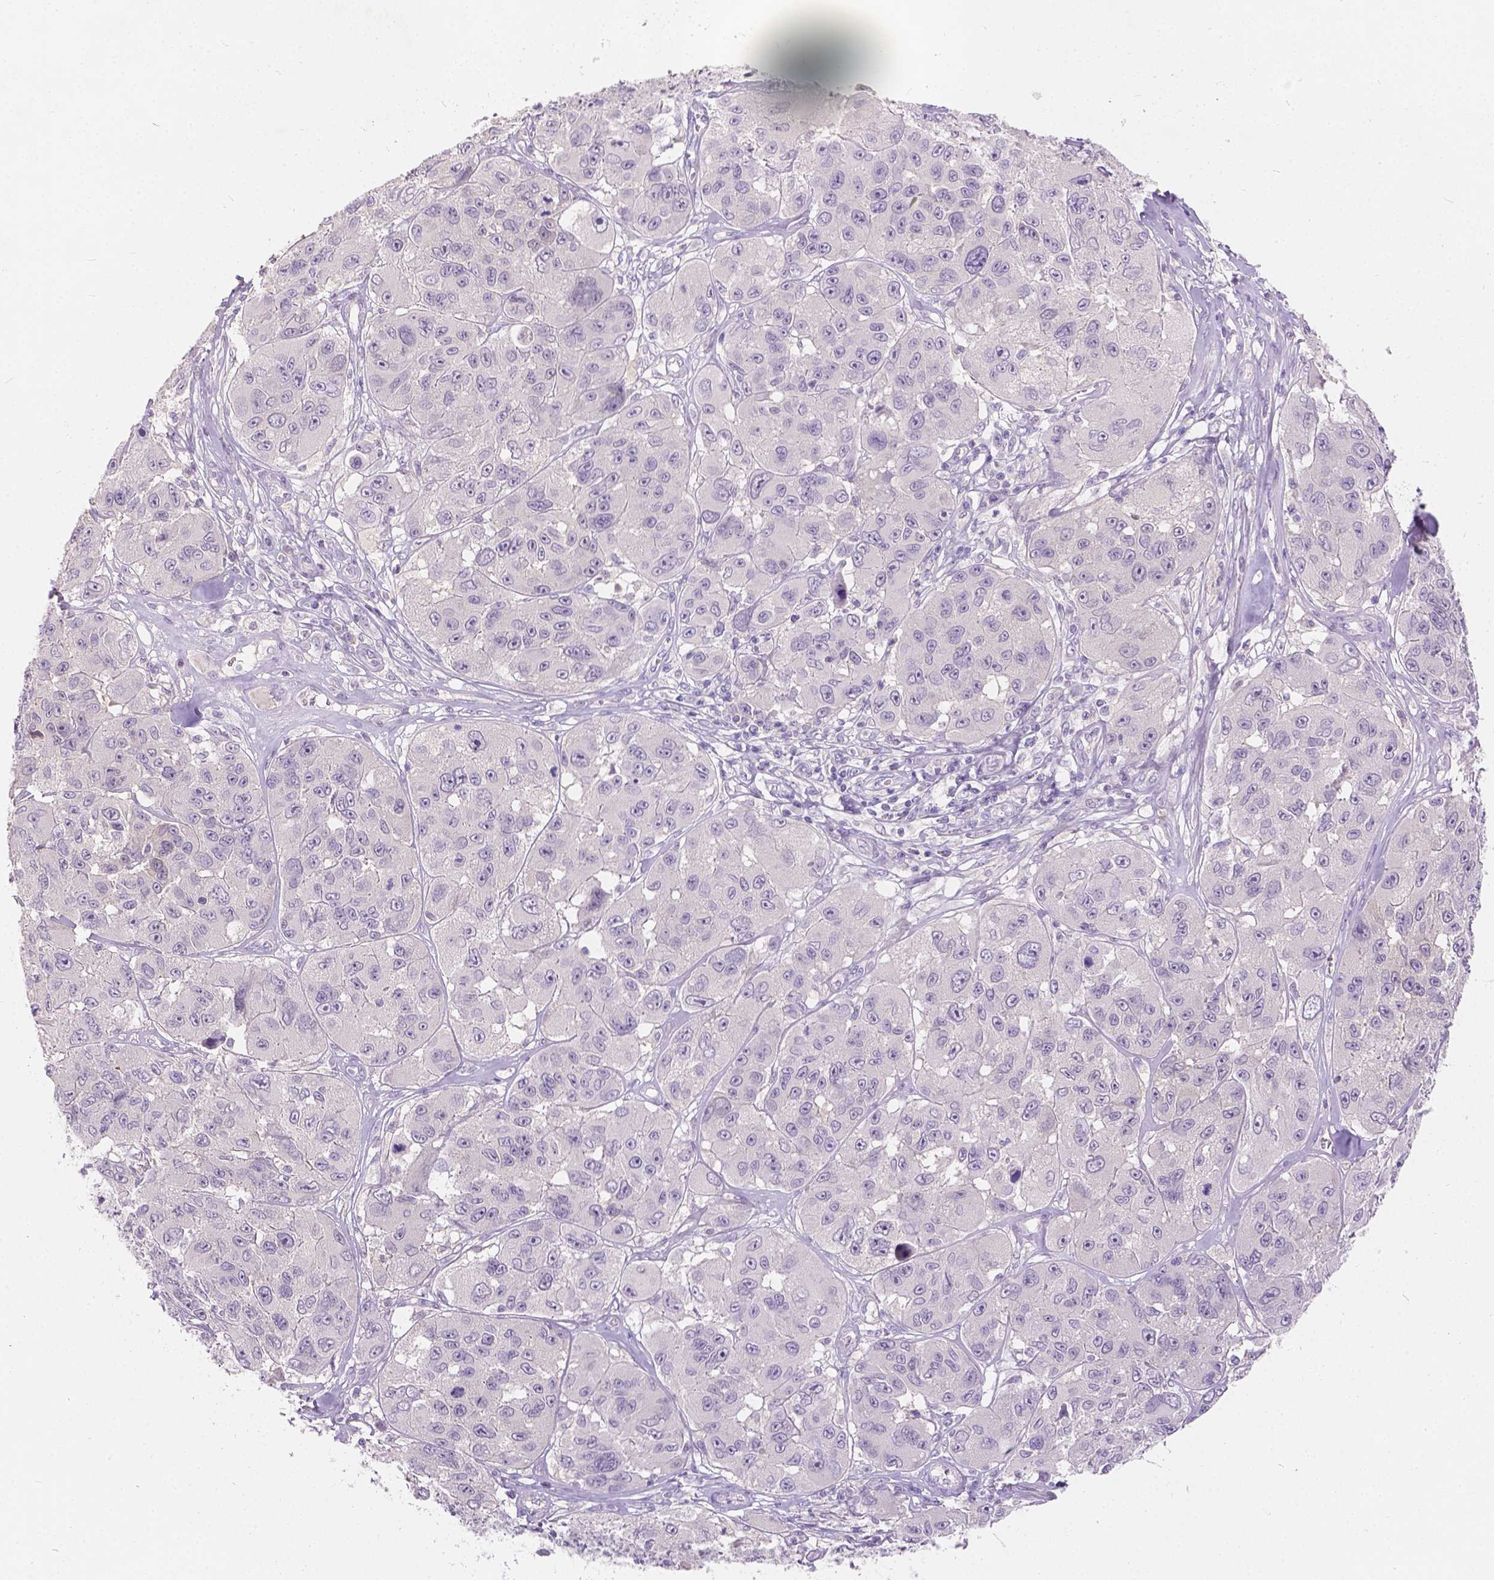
{"staining": {"intensity": "negative", "quantity": "none", "location": "none"}, "tissue": "melanoma", "cell_type": "Tumor cells", "image_type": "cancer", "snomed": [{"axis": "morphology", "description": "Malignant melanoma, NOS"}, {"axis": "topography", "description": "Skin"}], "caption": "Immunohistochemical staining of human melanoma reveals no significant expression in tumor cells.", "gene": "PEX11G", "patient": {"sex": "female", "age": 66}}